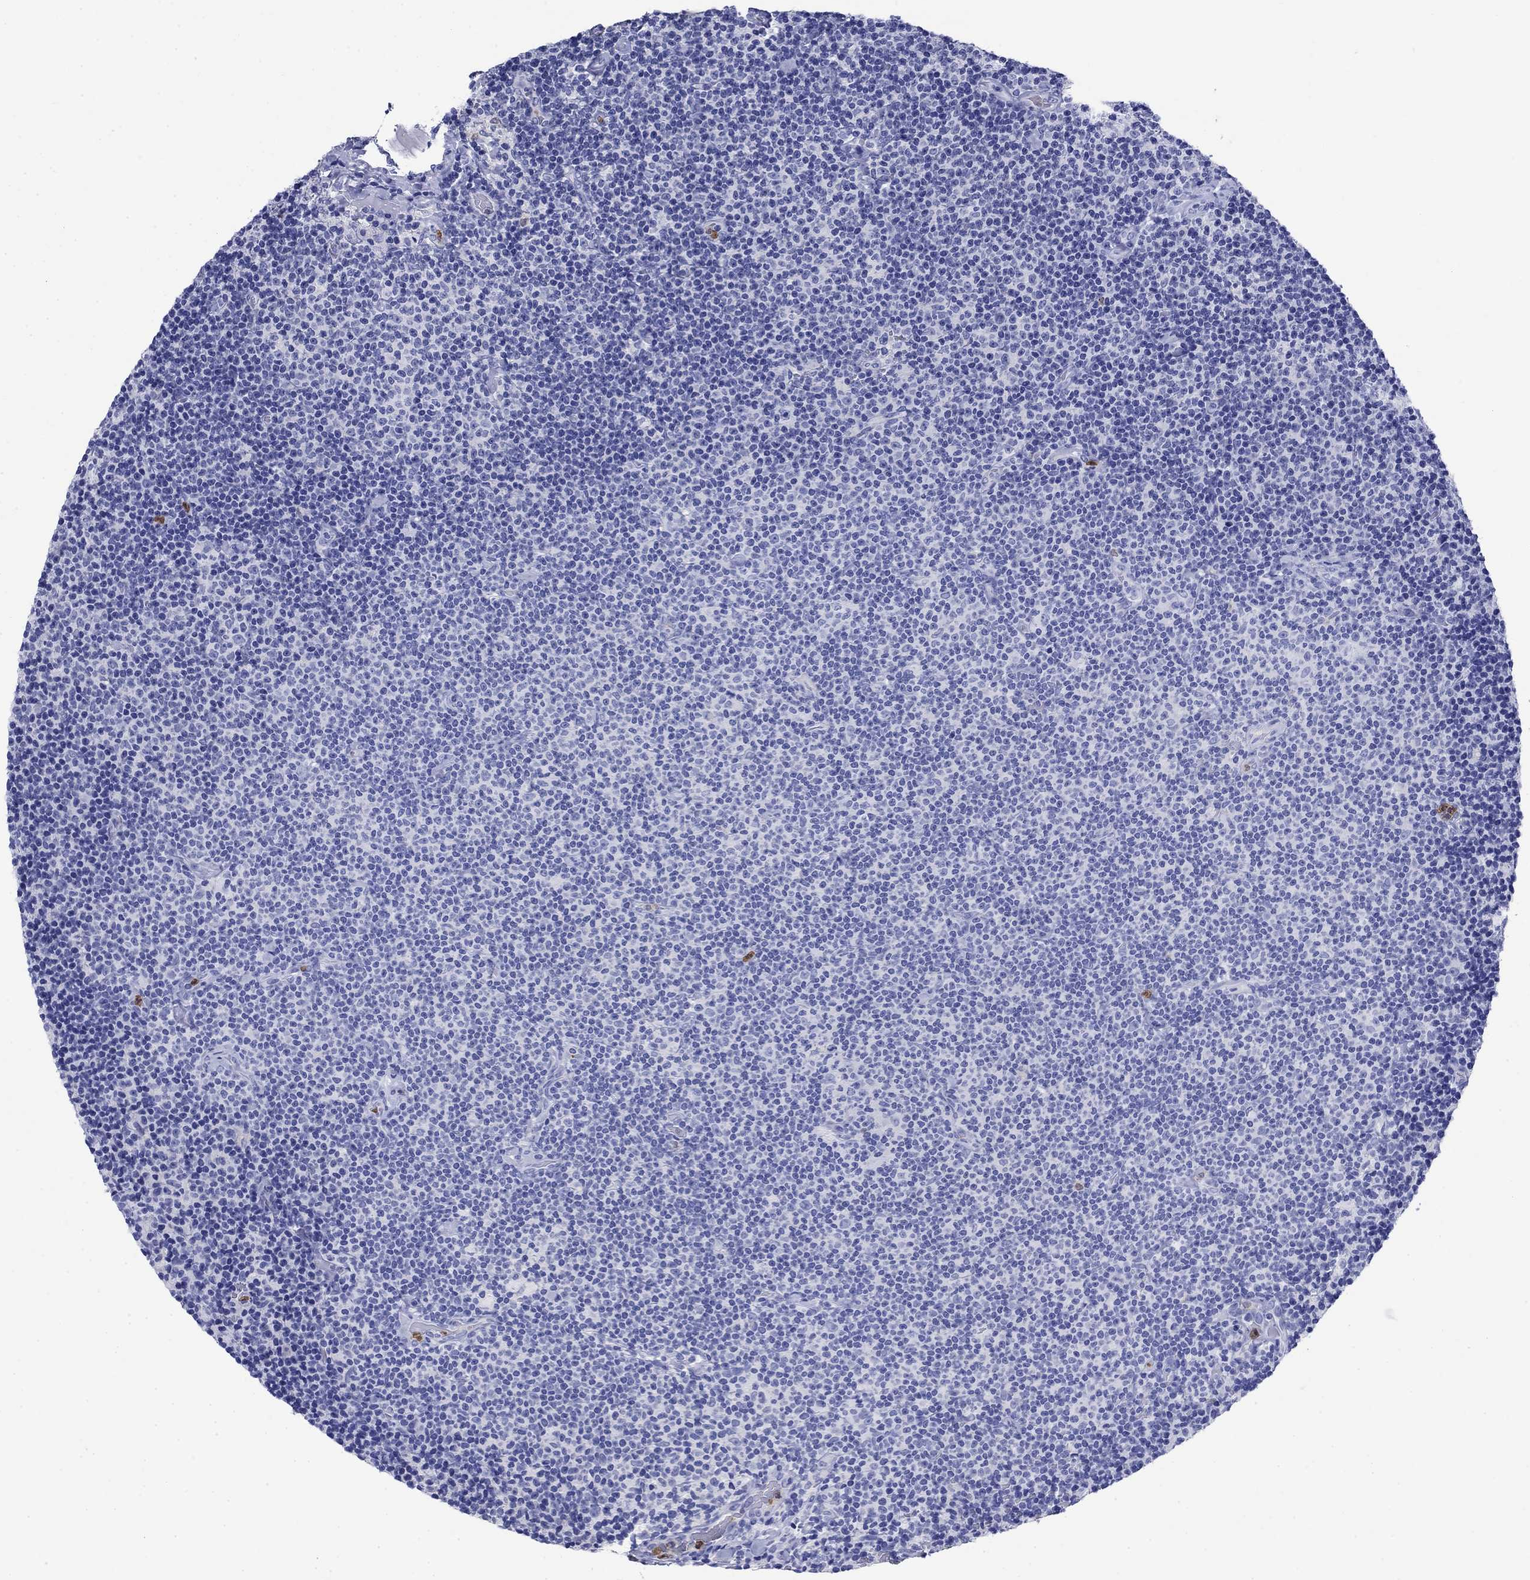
{"staining": {"intensity": "negative", "quantity": "none", "location": "none"}, "tissue": "lymphoma", "cell_type": "Tumor cells", "image_type": "cancer", "snomed": [{"axis": "morphology", "description": "Malignant lymphoma, non-Hodgkin's type, Low grade"}, {"axis": "topography", "description": "Lymph node"}], "caption": "Immunohistochemical staining of human low-grade malignant lymphoma, non-Hodgkin's type exhibits no significant positivity in tumor cells. Nuclei are stained in blue.", "gene": "TFR2", "patient": {"sex": "male", "age": 81}}